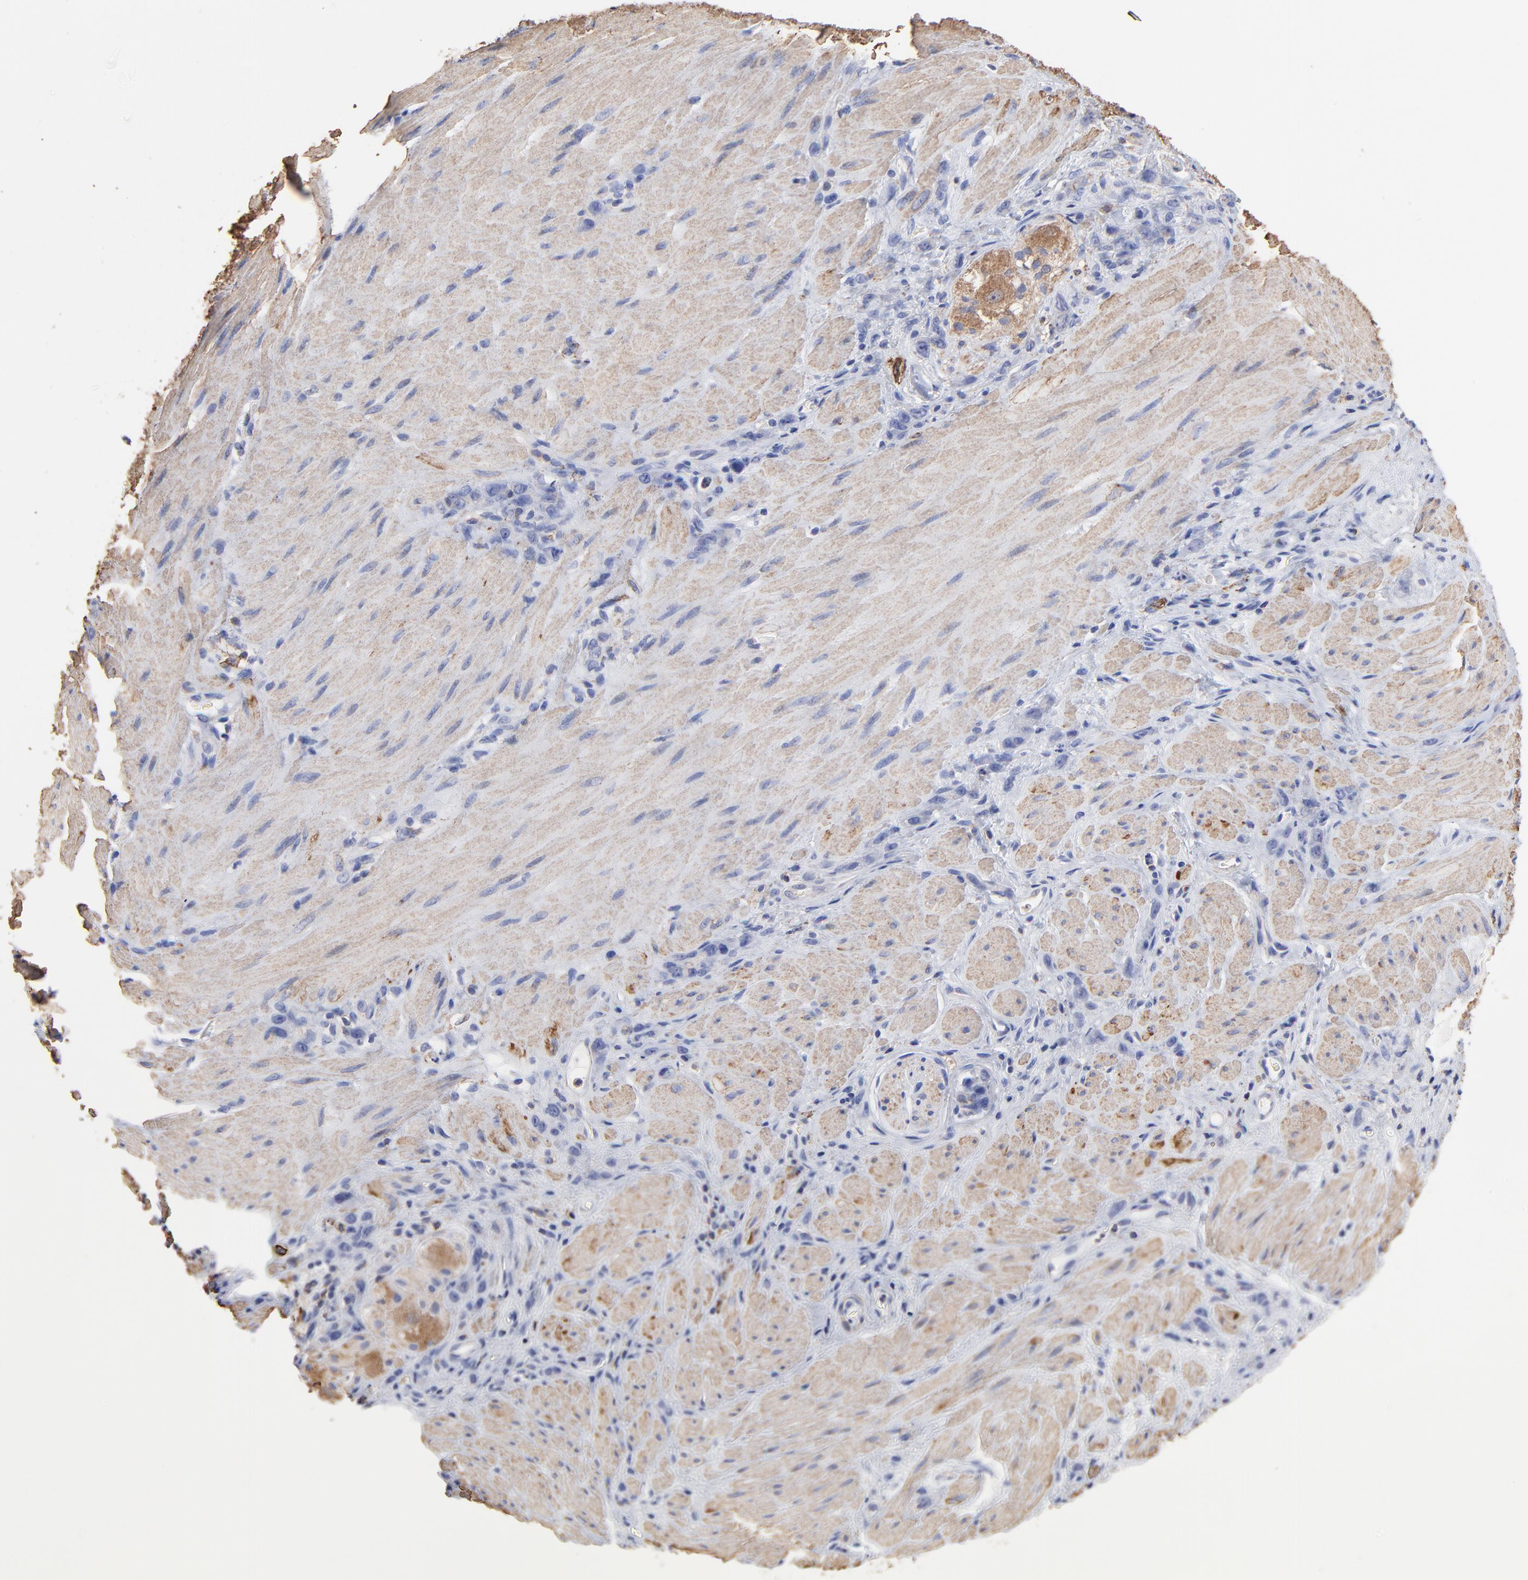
{"staining": {"intensity": "weak", "quantity": "<25%", "location": "cytoplasmic/membranous"}, "tissue": "stomach cancer", "cell_type": "Tumor cells", "image_type": "cancer", "snomed": [{"axis": "morphology", "description": "Normal tissue, NOS"}, {"axis": "morphology", "description": "Adenocarcinoma, NOS"}, {"axis": "topography", "description": "Stomach"}], "caption": "Stomach adenocarcinoma was stained to show a protein in brown. There is no significant expression in tumor cells.", "gene": "ASL", "patient": {"sex": "male", "age": 82}}